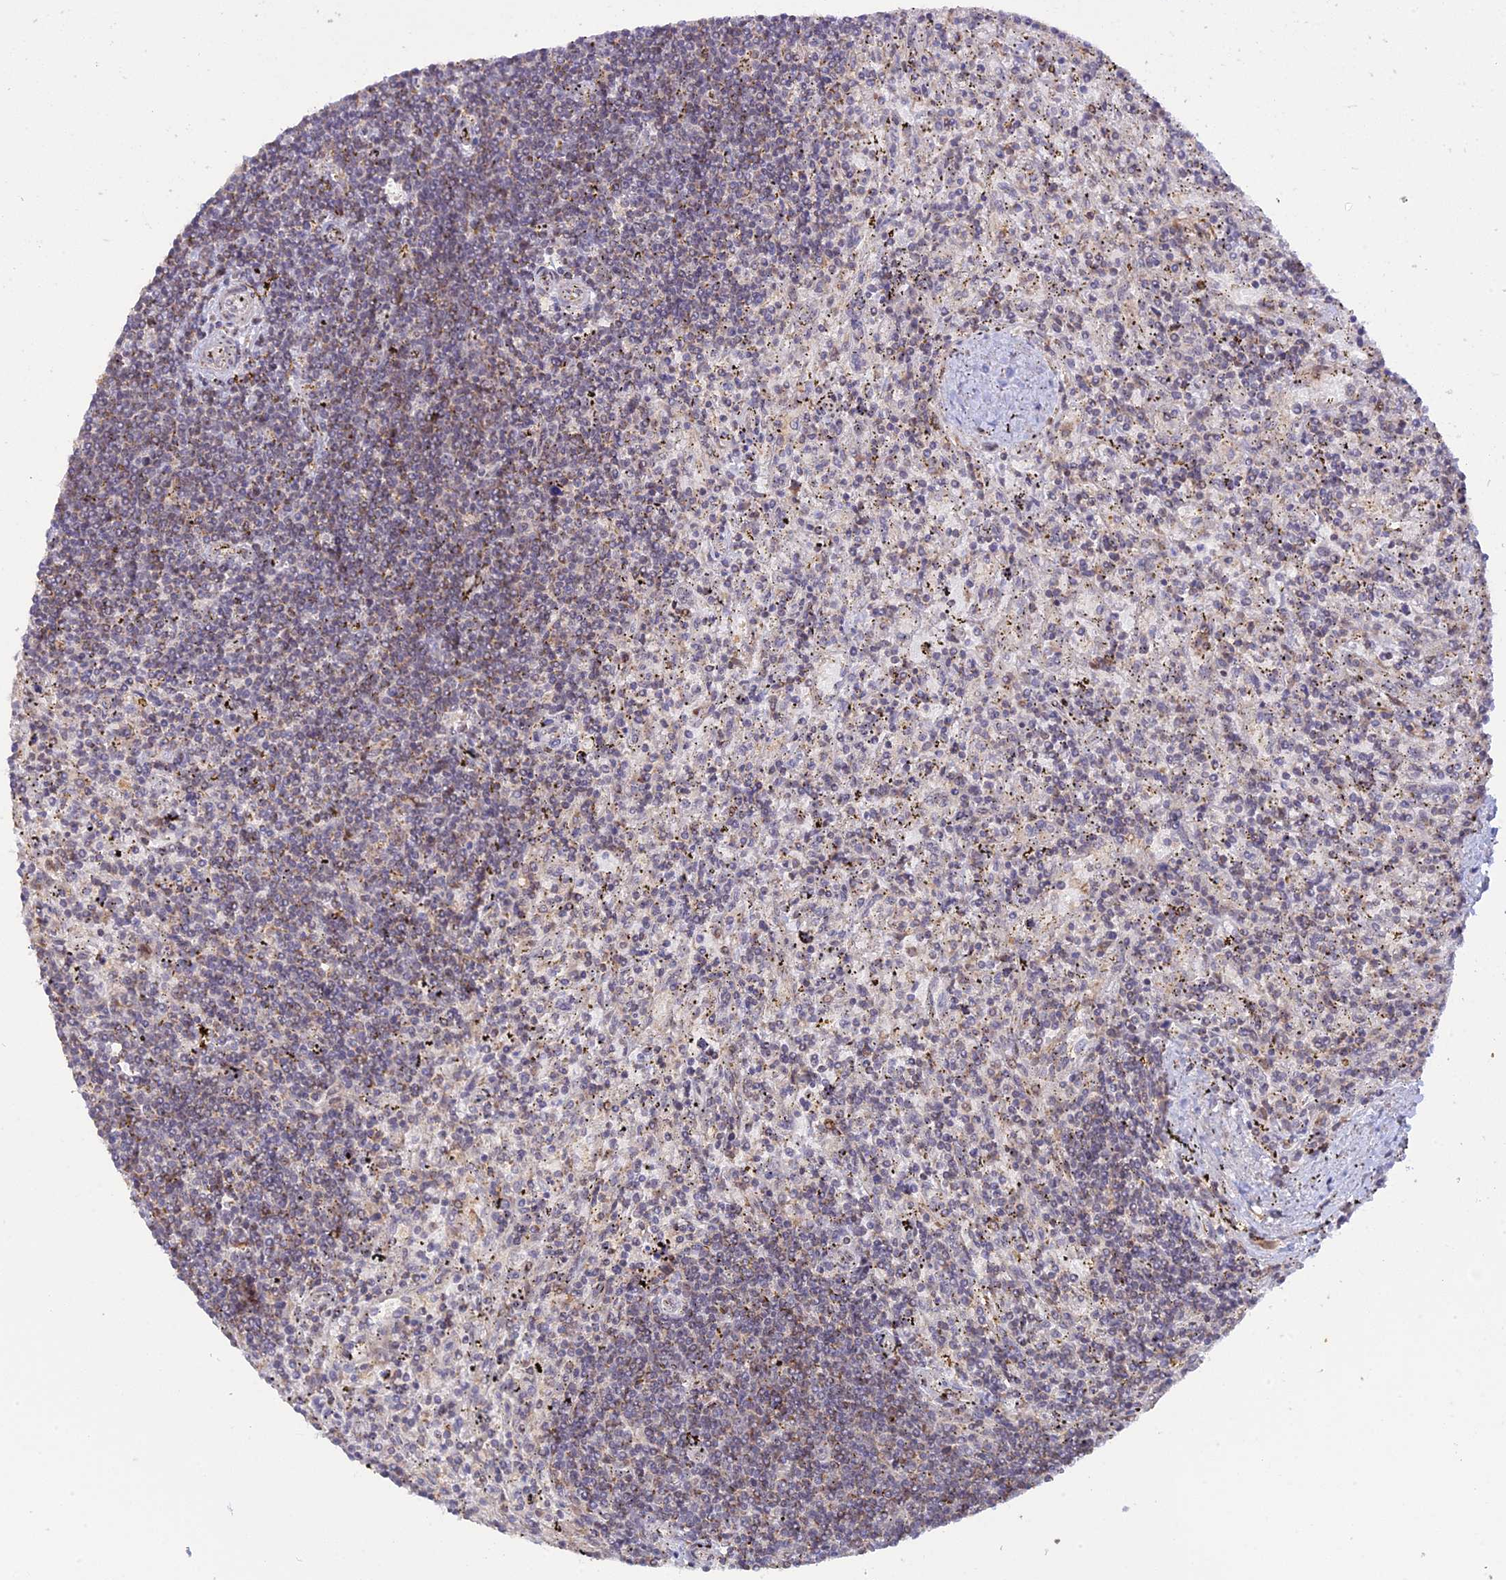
{"staining": {"intensity": "negative", "quantity": "none", "location": "none"}, "tissue": "lymphoma", "cell_type": "Tumor cells", "image_type": "cancer", "snomed": [{"axis": "morphology", "description": "Malignant lymphoma, non-Hodgkin's type, Low grade"}, {"axis": "topography", "description": "Spleen"}], "caption": "Immunohistochemical staining of human malignant lymphoma, non-Hodgkin's type (low-grade) reveals no significant expression in tumor cells.", "gene": "GSKIP", "patient": {"sex": "male", "age": 76}}